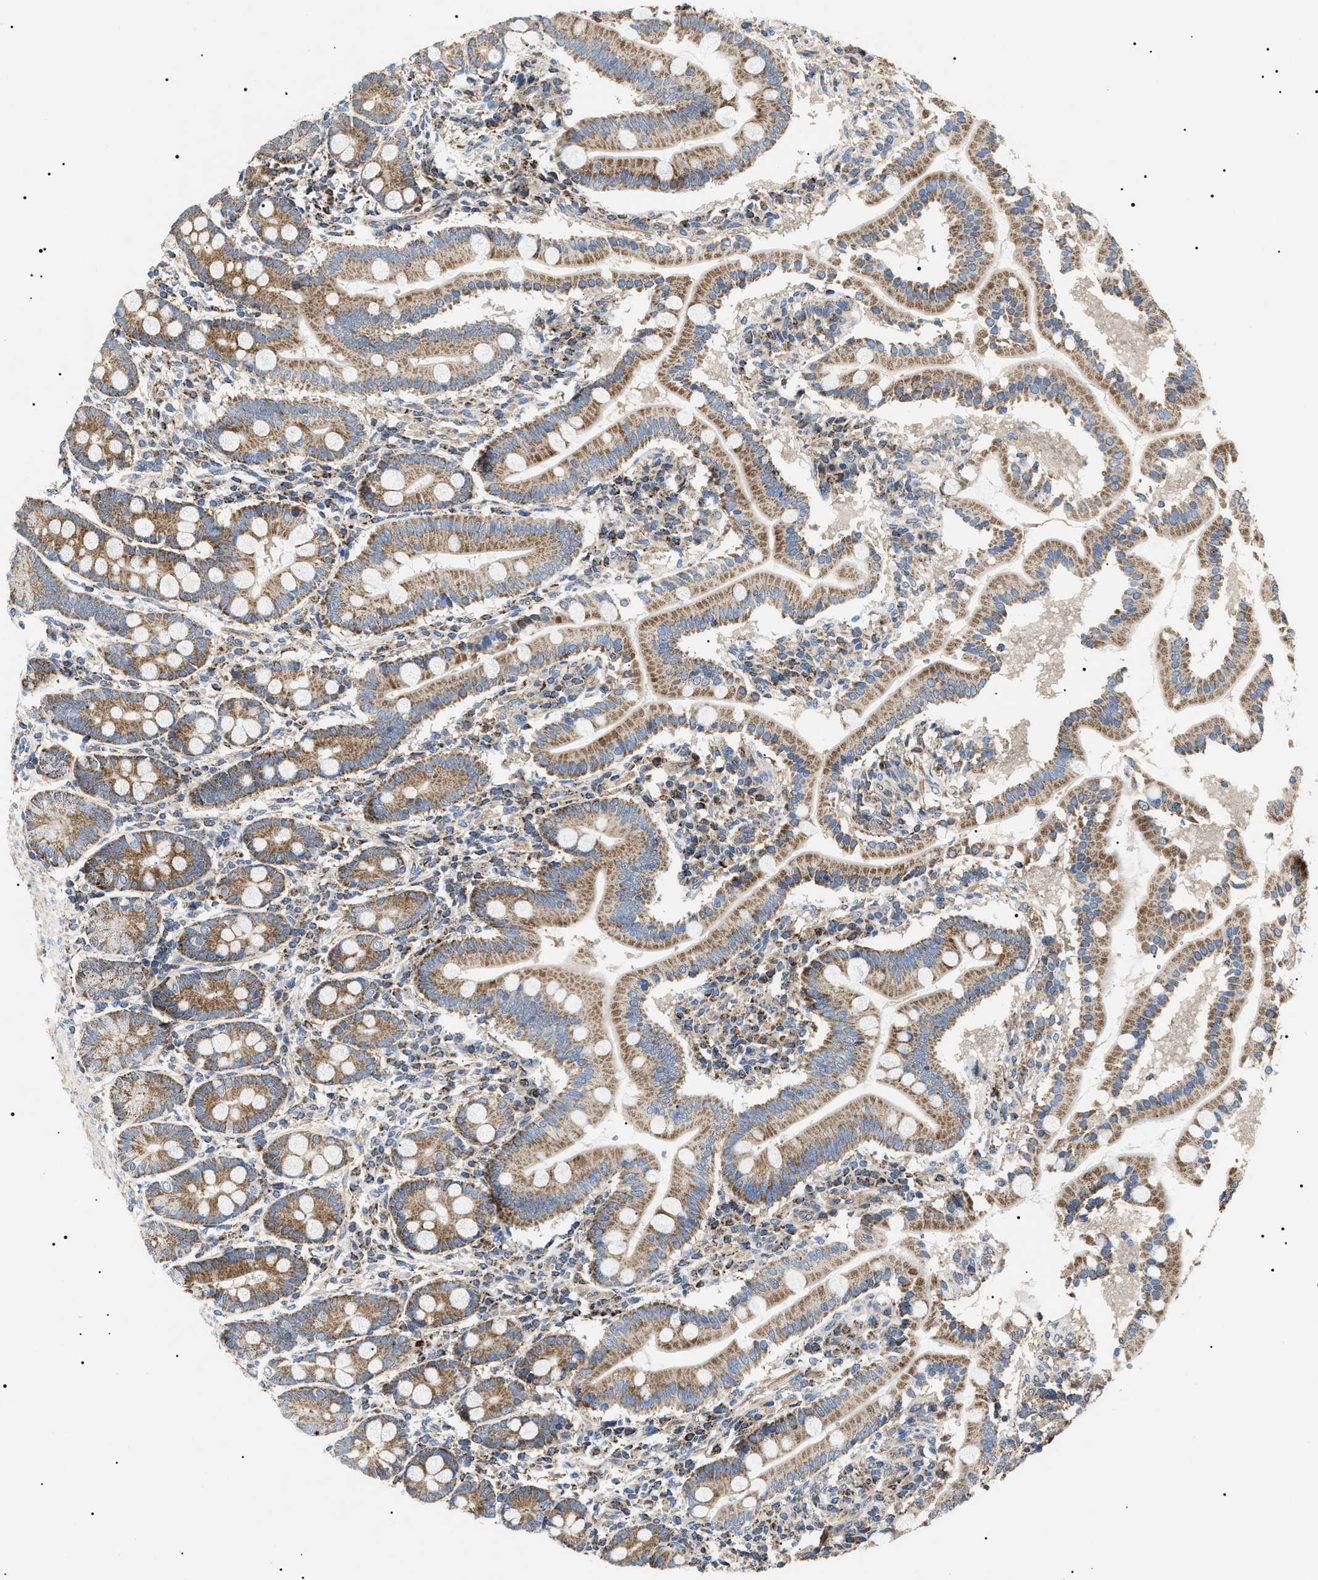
{"staining": {"intensity": "moderate", "quantity": ">75%", "location": "cytoplasmic/membranous"}, "tissue": "duodenum", "cell_type": "Glandular cells", "image_type": "normal", "snomed": [{"axis": "morphology", "description": "Normal tissue, NOS"}, {"axis": "topography", "description": "Duodenum"}], "caption": "Unremarkable duodenum was stained to show a protein in brown. There is medium levels of moderate cytoplasmic/membranous positivity in approximately >75% of glandular cells. The protein of interest is shown in brown color, while the nuclei are stained blue.", "gene": "OXSM", "patient": {"sex": "male", "age": 50}}